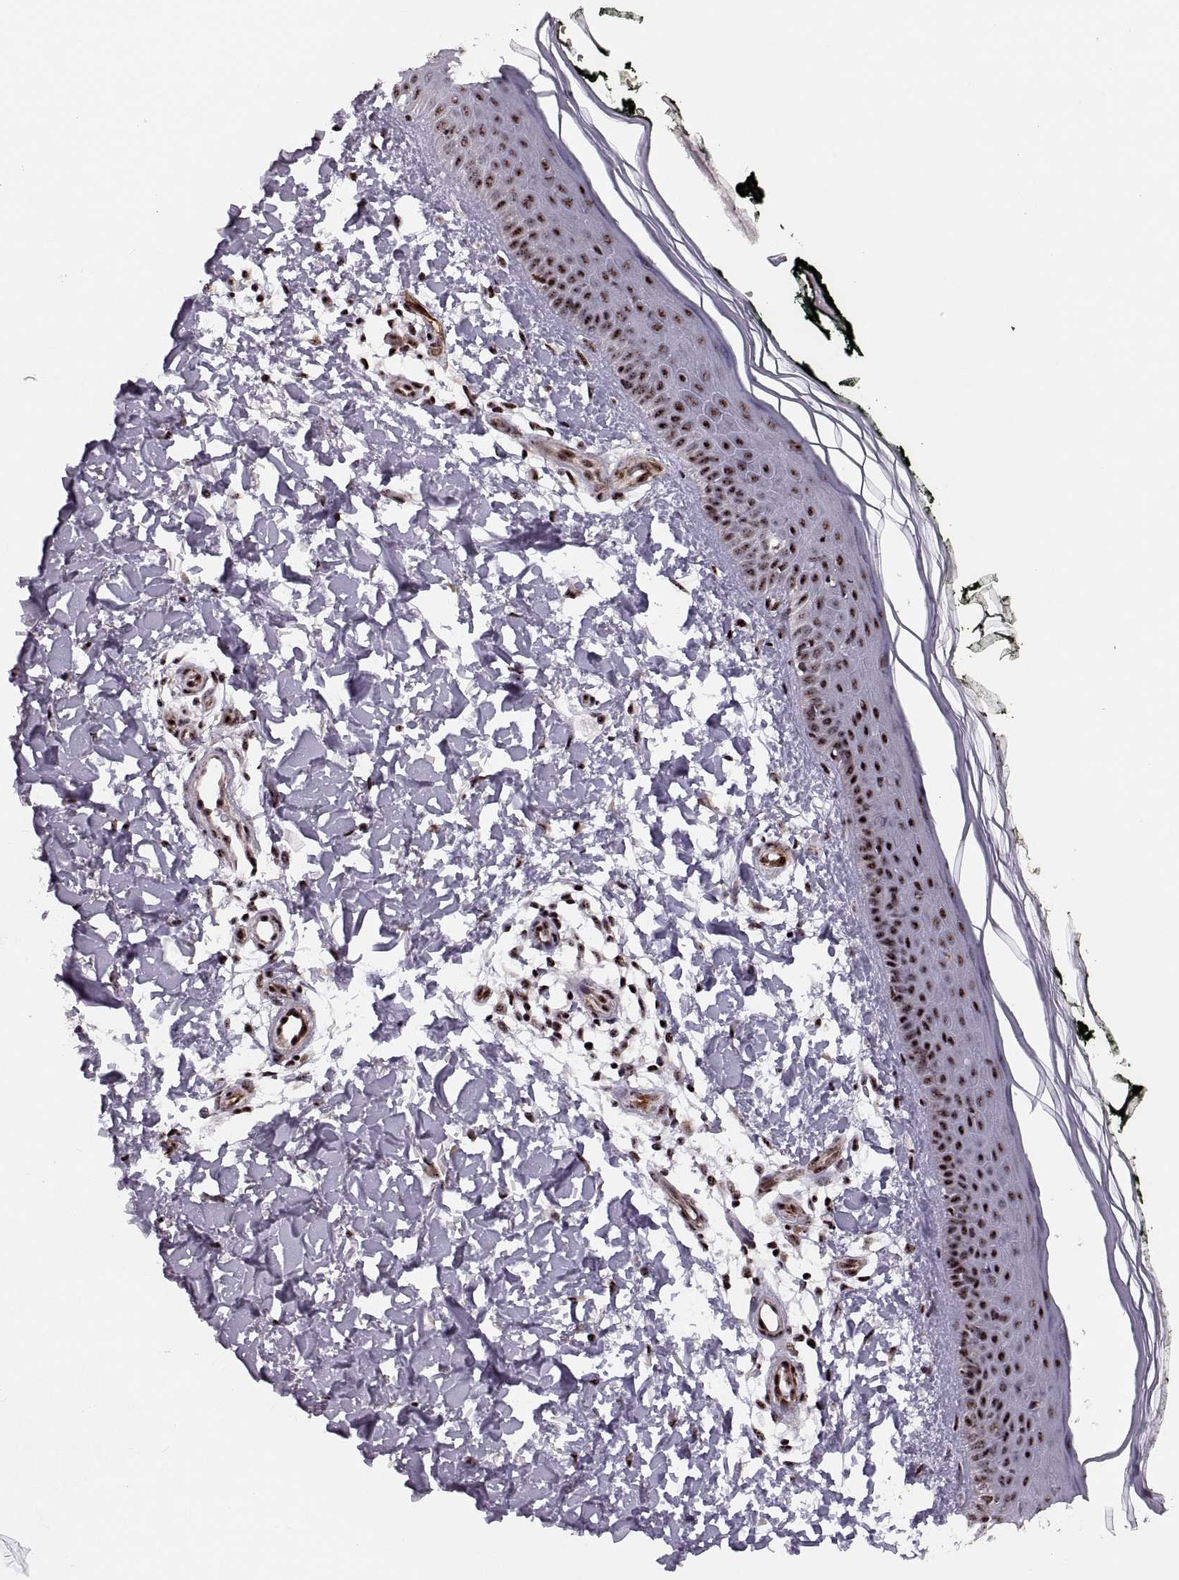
{"staining": {"intensity": "strong", "quantity": "25%-75%", "location": "nuclear"}, "tissue": "skin", "cell_type": "Fibroblasts", "image_type": "normal", "snomed": [{"axis": "morphology", "description": "Normal tissue, NOS"}, {"axis": "topography", "description": "Skin"}], "caption": "An immunohistochemistry image of normal tissue is shown. Protein staining in brown labels strong nuclear positivity in skin within fibroblasts.", "gene": "ZCCHC17", "patient": {"sex": "female", "age": 62}}